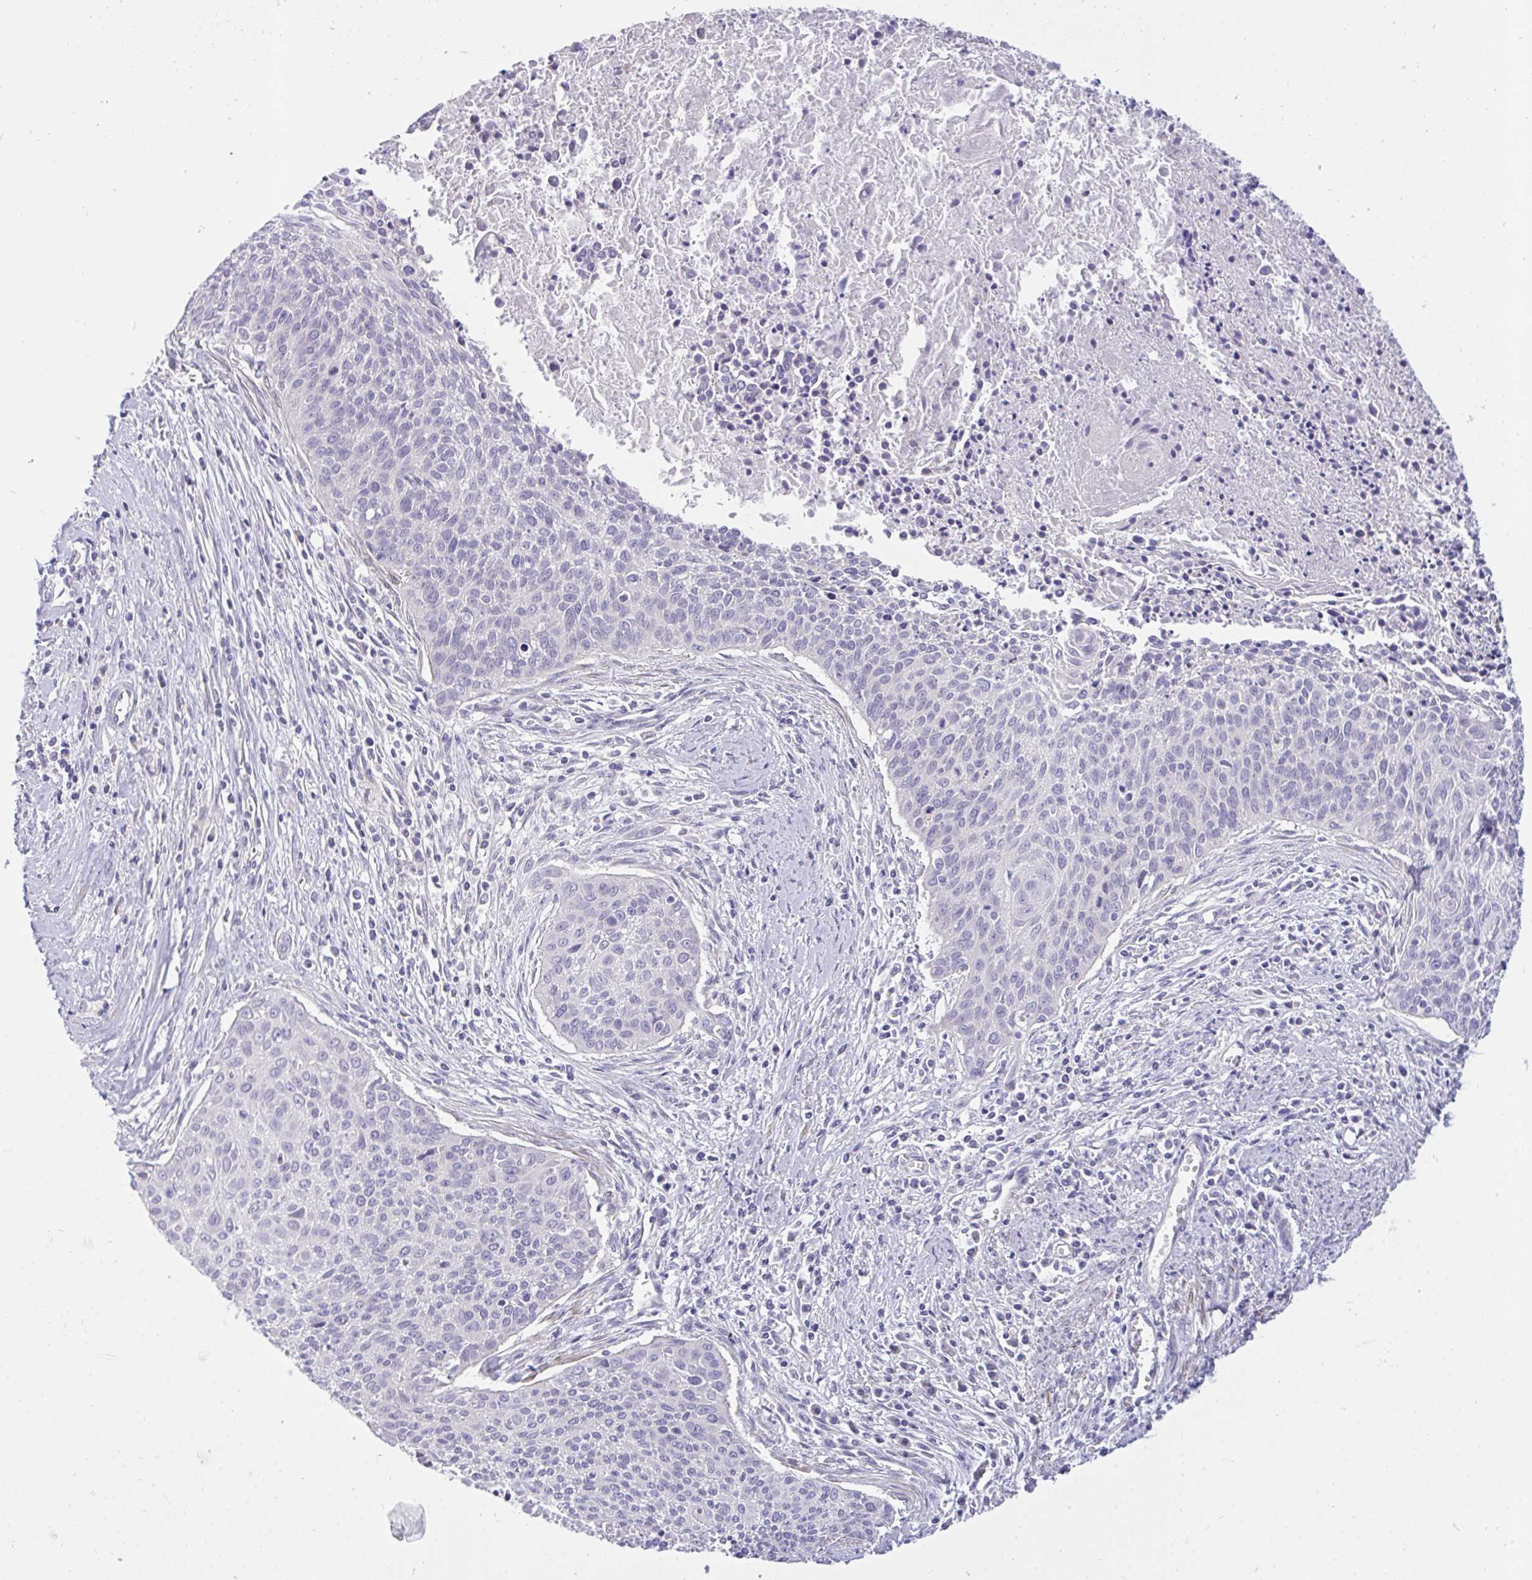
{"staining": {"intensity": "negative", "quantity": "none", "location": "none"}, "tissue": "cervical cancer", "cell_type": "Tumor cells", "image_type": "cancer", "snomed": [{"axis": "morphology", "description": "Squamous cell carcinoma, NOS"}, {"axis": "topography", "description": "Cervix"}], "caption": "Tumor cells are negative for brown protein staining in cervical cancer (squamous cell carcinoma).", "gene": "C19orf54", "patient": {"sex": "female", "age": 55}}